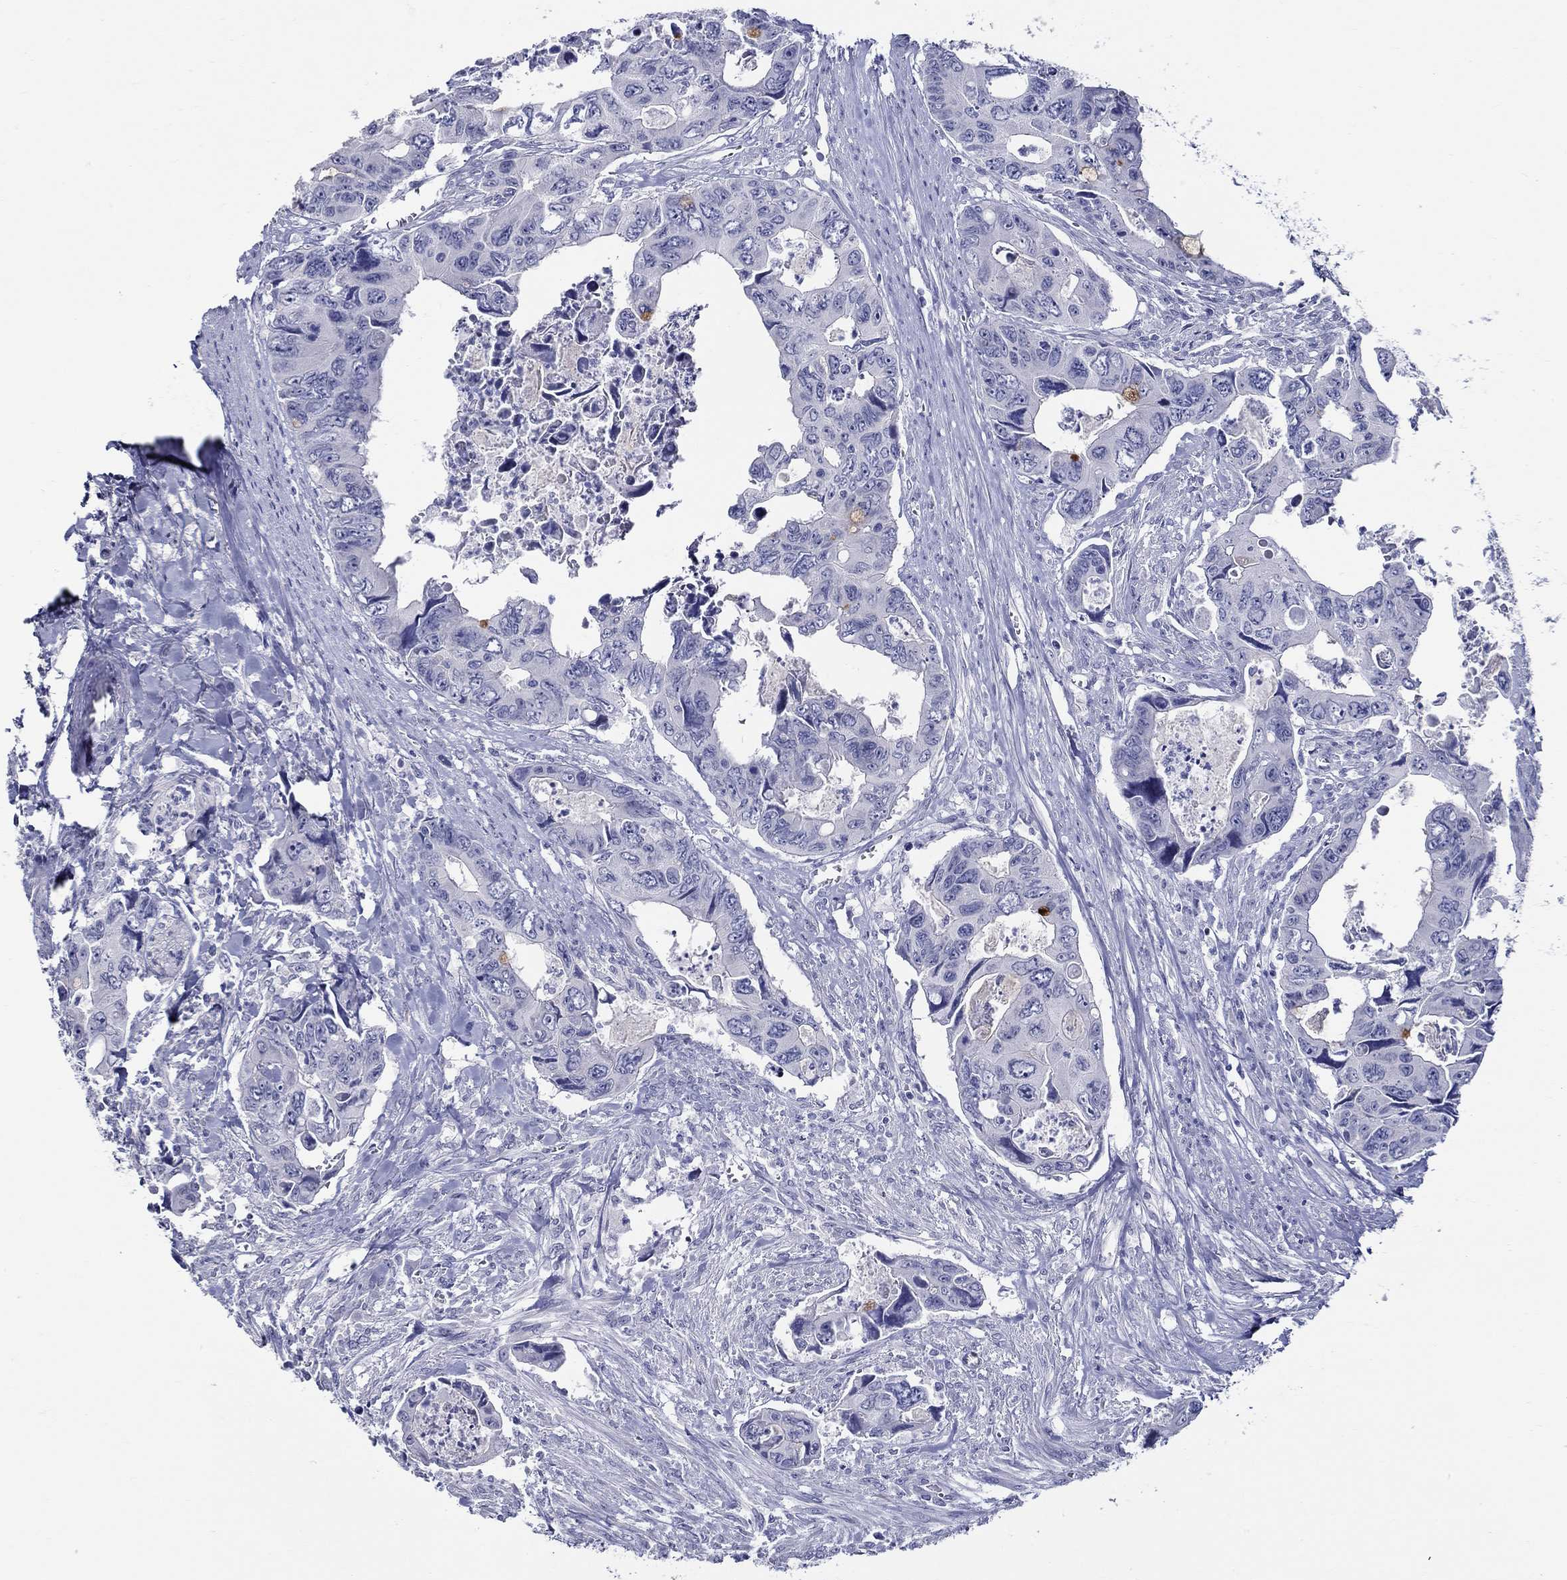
{"staining": {"intensity": "strong", "quantity": "<25%", "location": "cytoplasmic/membranous"}, "tissue": "colorectal cancer", "cell_type": "Tumor cells", "image_type": "cancer", "snomed": [{"axis": "morphology", "description": "Adenocarcinoma, NOS"}, {"axis": "topography", "description": "Rectum"}], "caption": "The photomicrograph exhibits immunohistochemical staining of colorectal cancer. There is strong cytoplasmic/membranous staining is seen in approximately <25% of tumor cells.", "gene": "CRYGS", "patient": {"sex": "male", "age": 62}}